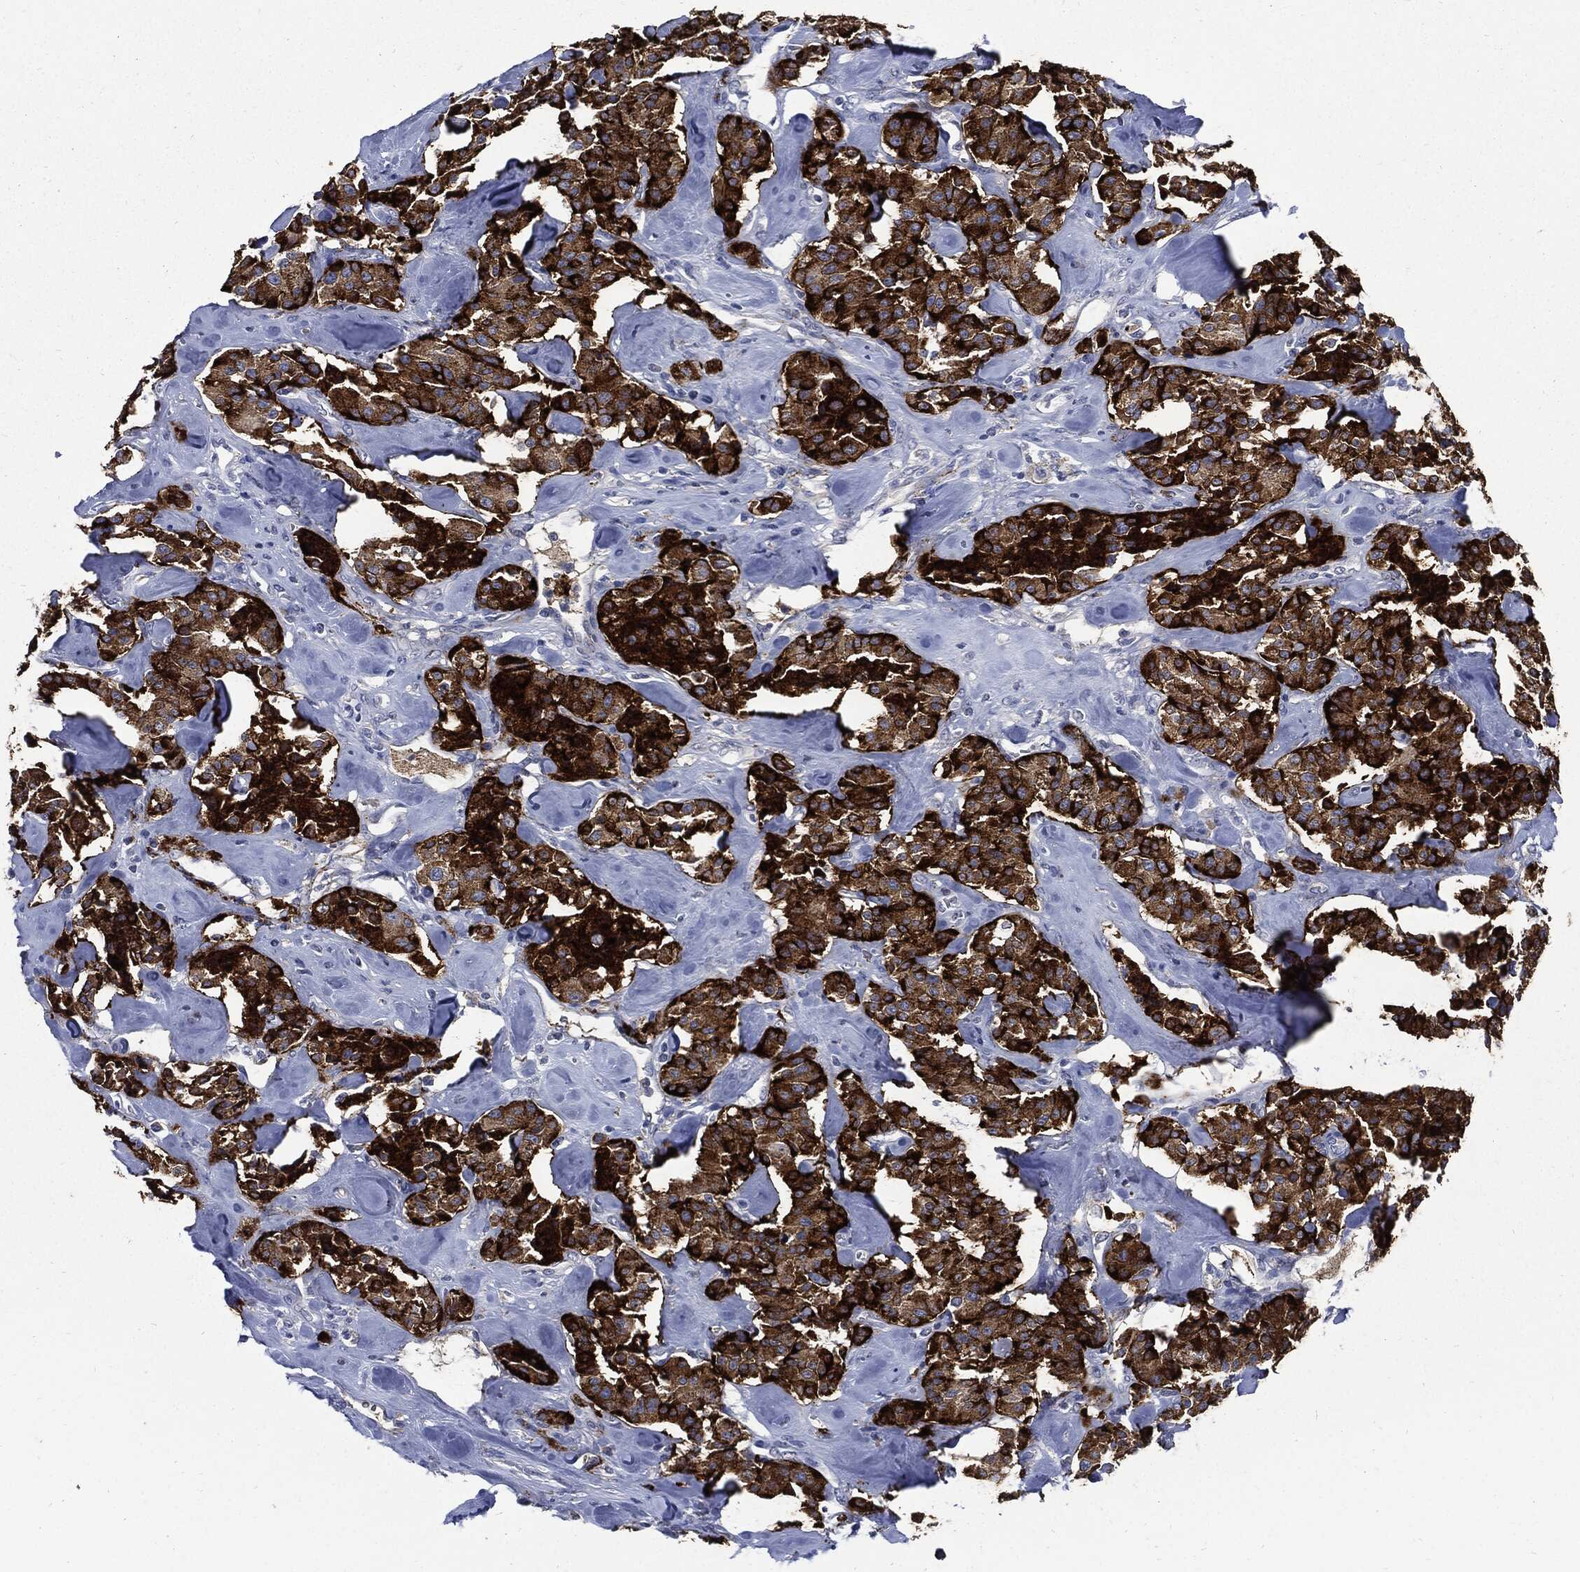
{"staining": {"intensity": "strong", "quantity": ">75%", "location": "cytoplasmic/membranous"}, "tissue": "carcinoid", "cell_type": "Tumor cells", "image_type": "cancer", "snomed": [{"axis": "morphology", "description": "Carcinoid, malignant, NOS"}, {"axis": "topography", "description": "Pancreas"}], "caption": "Immunohistochemical staining of carcinoid (malignant) displays high levels of strong cytoplasmic/membranous expression in approximately >75% of tumor cells.", "gene": "CPE", "patient": {"sex": "male", "age": 41}}